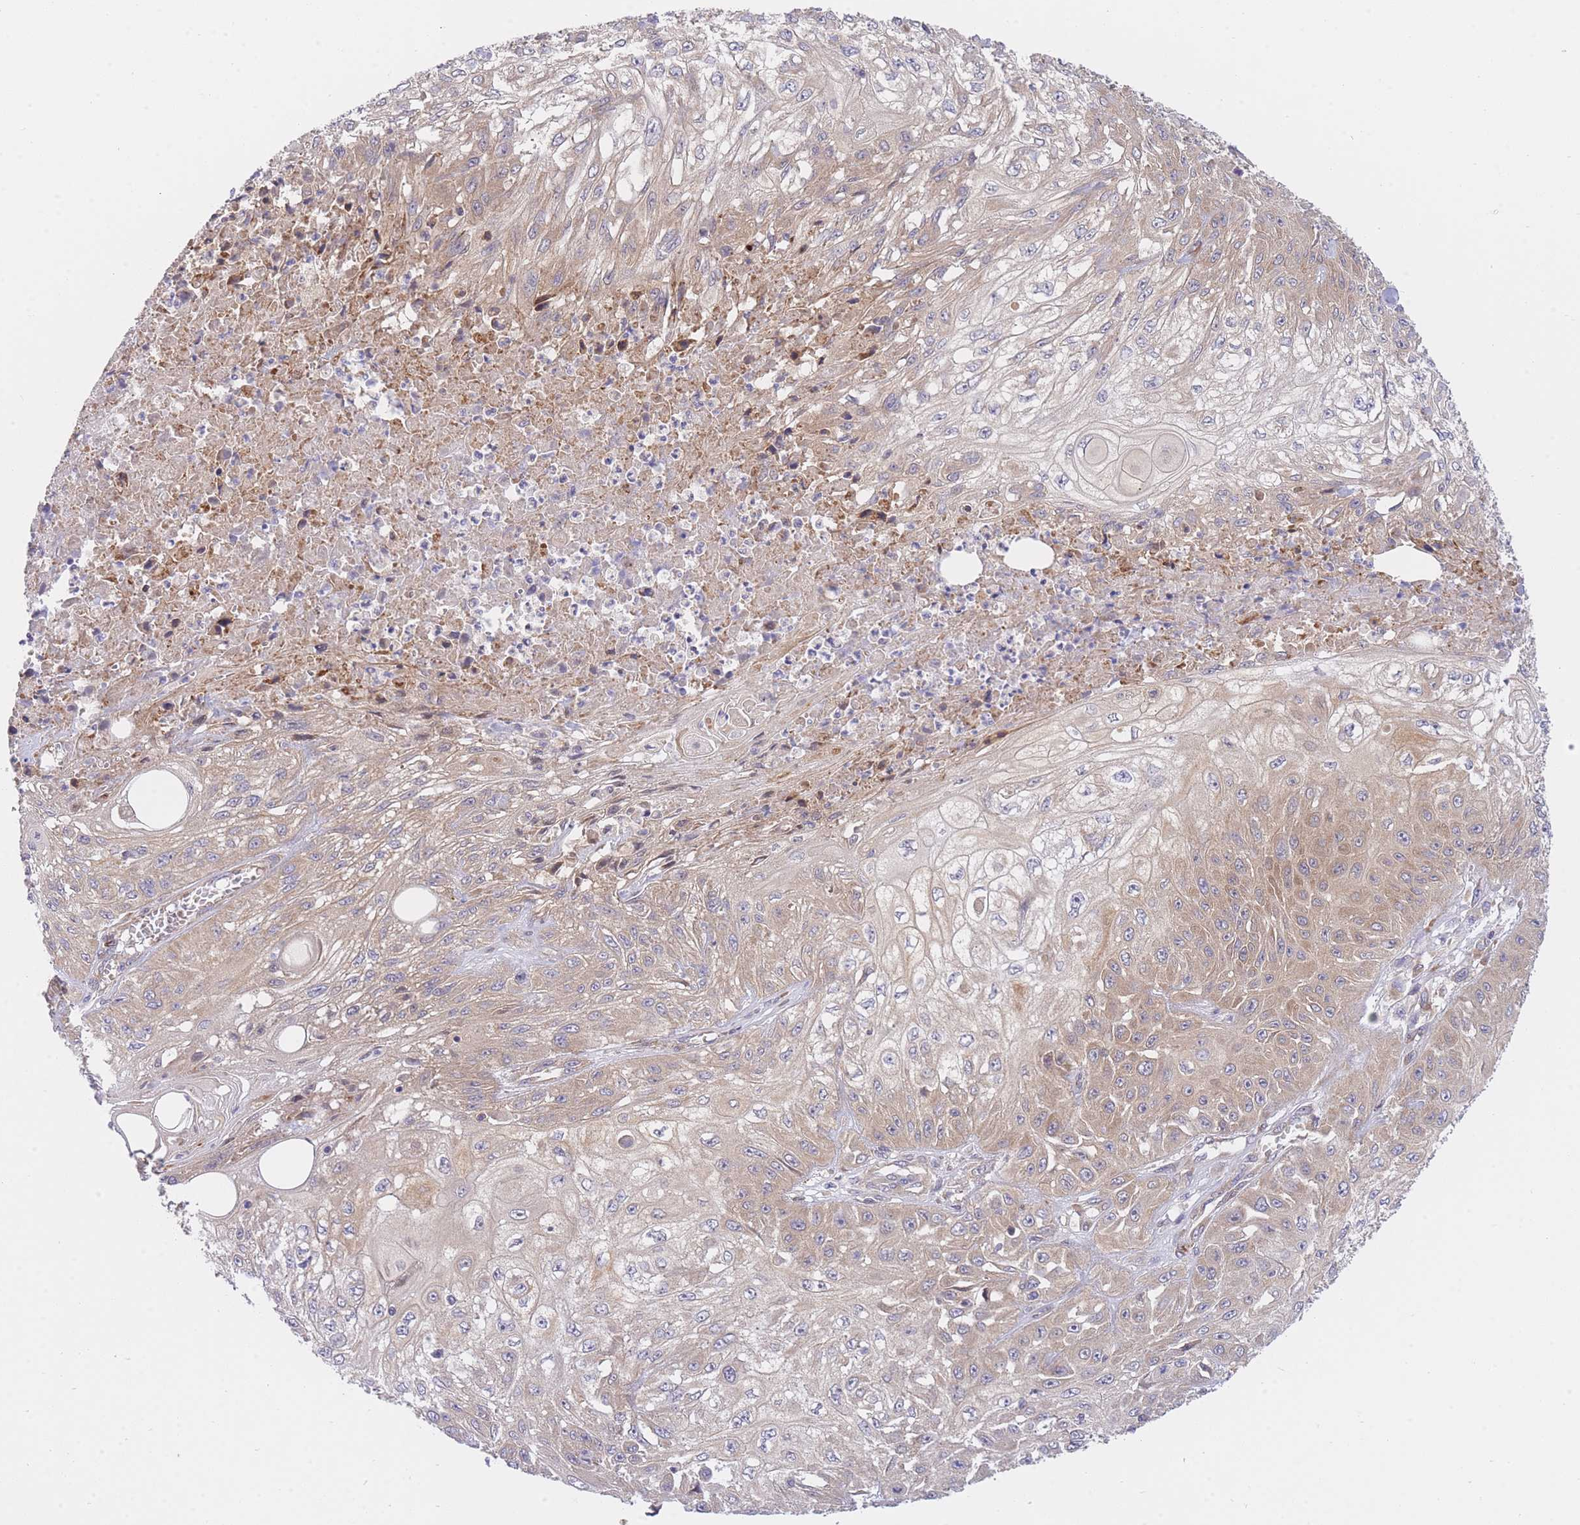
{"staining": {"intensity": "weak", "quantity": ">75%", "location": "cytoplasmic/membranous"}, "tissue": "skin cancer", "cell_type": "Tumor cells", "image_type": "cancer", "snomed": [{"axis": "morphology", "description": "Squamous cell carcinoma, NOS"}, {"axis": "morphology", "description": "Squamous cell carcinoma, metastatic, NOS"}, {"axis": "topography", "description": "Skin"}, {"axis": "topography", "description": "Lymph node"}], "caption": "Human squamous cell carcinoma (skin) stained for a protein (brown) reveals weak cytoplasmic/membranous positive staining in about >75% of tumor cells.", "gene": "EIF2B2", "patient": {"sex": "male", "age": 75}}